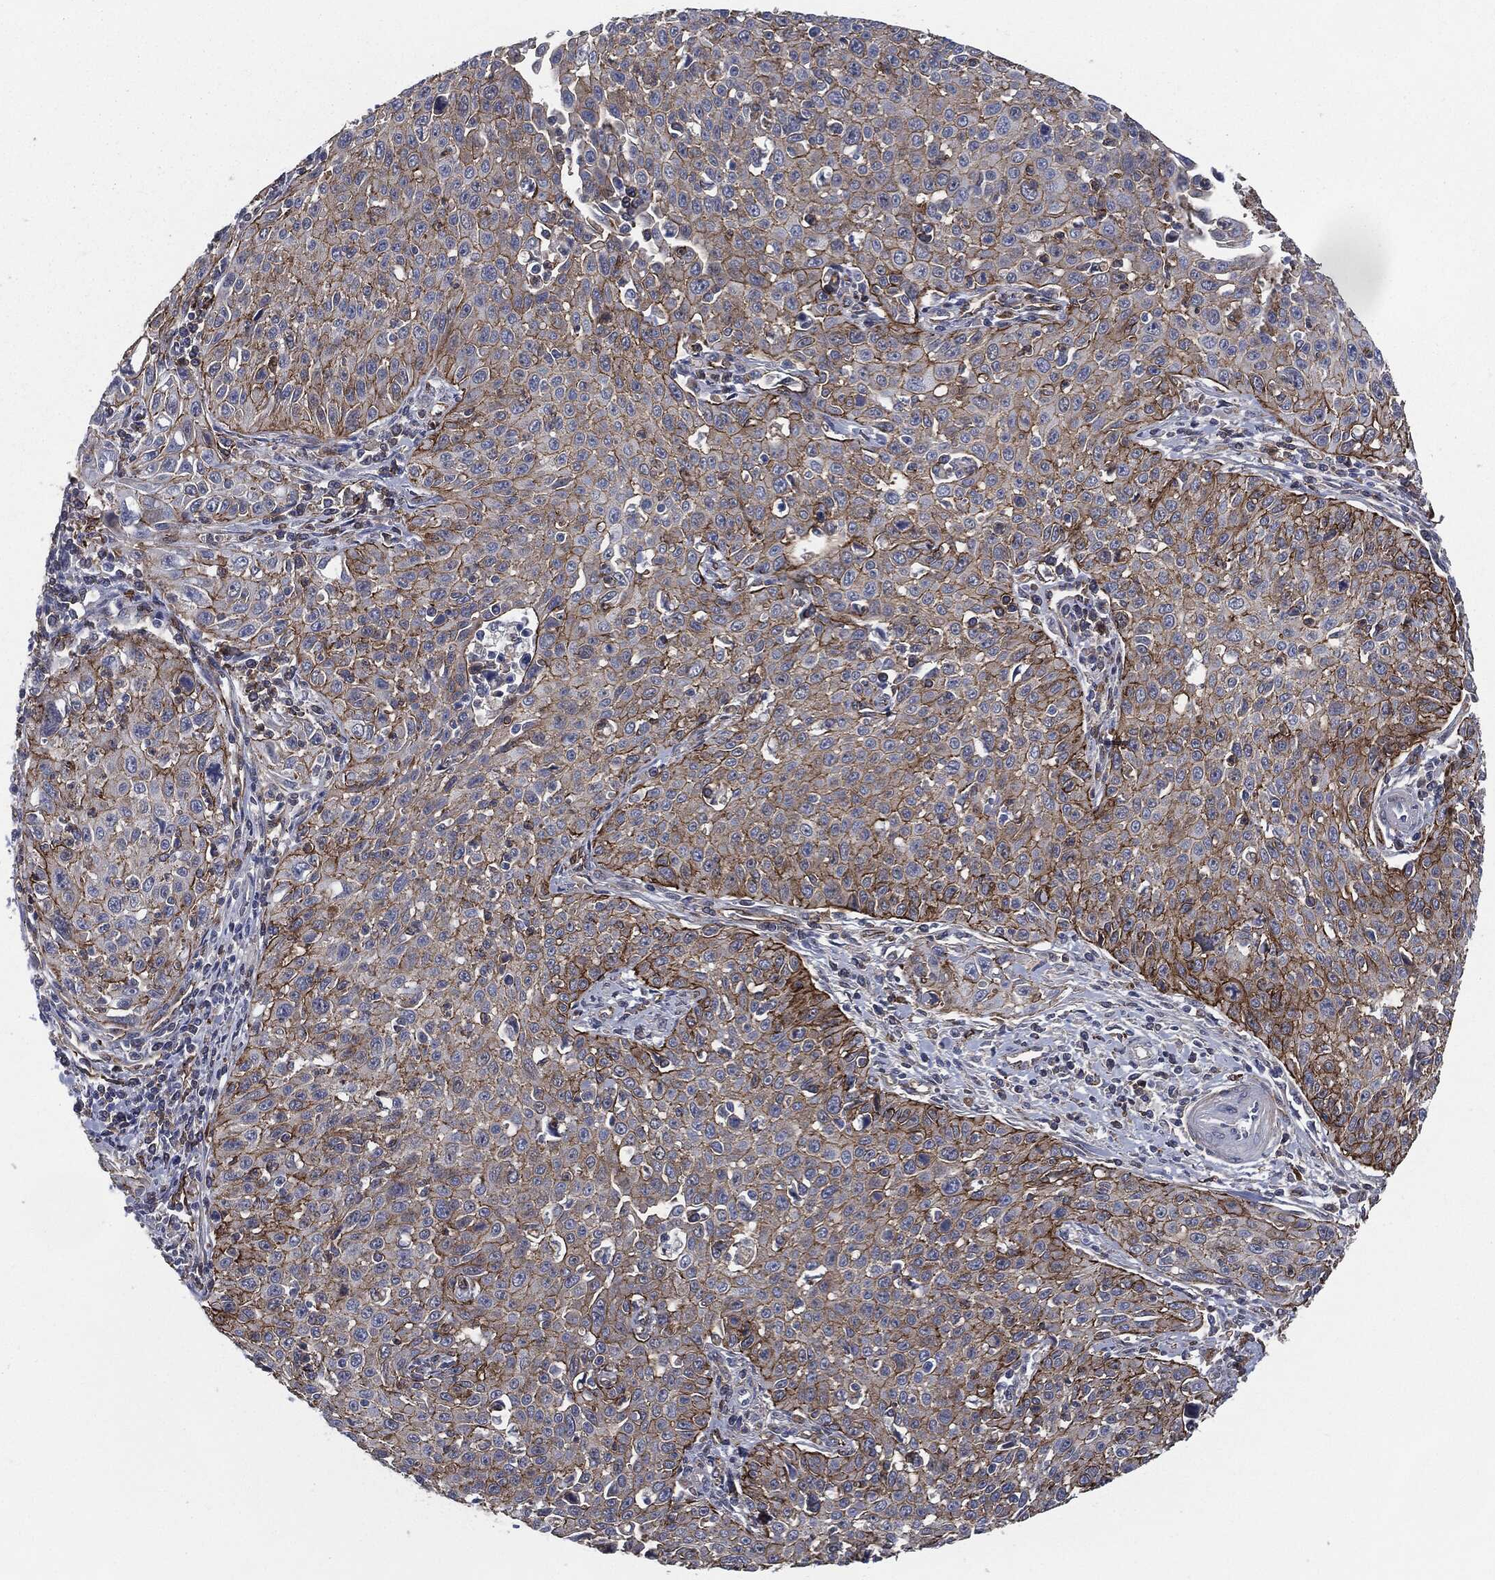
{"staining": {"intensity": "strong", "quantity": "<25%", "location": "cytoplasmic/membranous"}, "tissue": "cervical cancer", "cell_type": "Tumor cells", "image_type": "cancer", "snomed": [{"axis": "morphology", "description": "Squamous cell carcinoma, NOS"}, {"axis": "topography", "description": "Cervix"}], "caption": "Protein analysis of cervical cancer (squamous cell carcinoma) tissue exhibits strong cytoplasmic/membranous staining in about <25% of tumor cells.", "gene": "SVIL", "patient": {"sex": "female", "age": 26}}